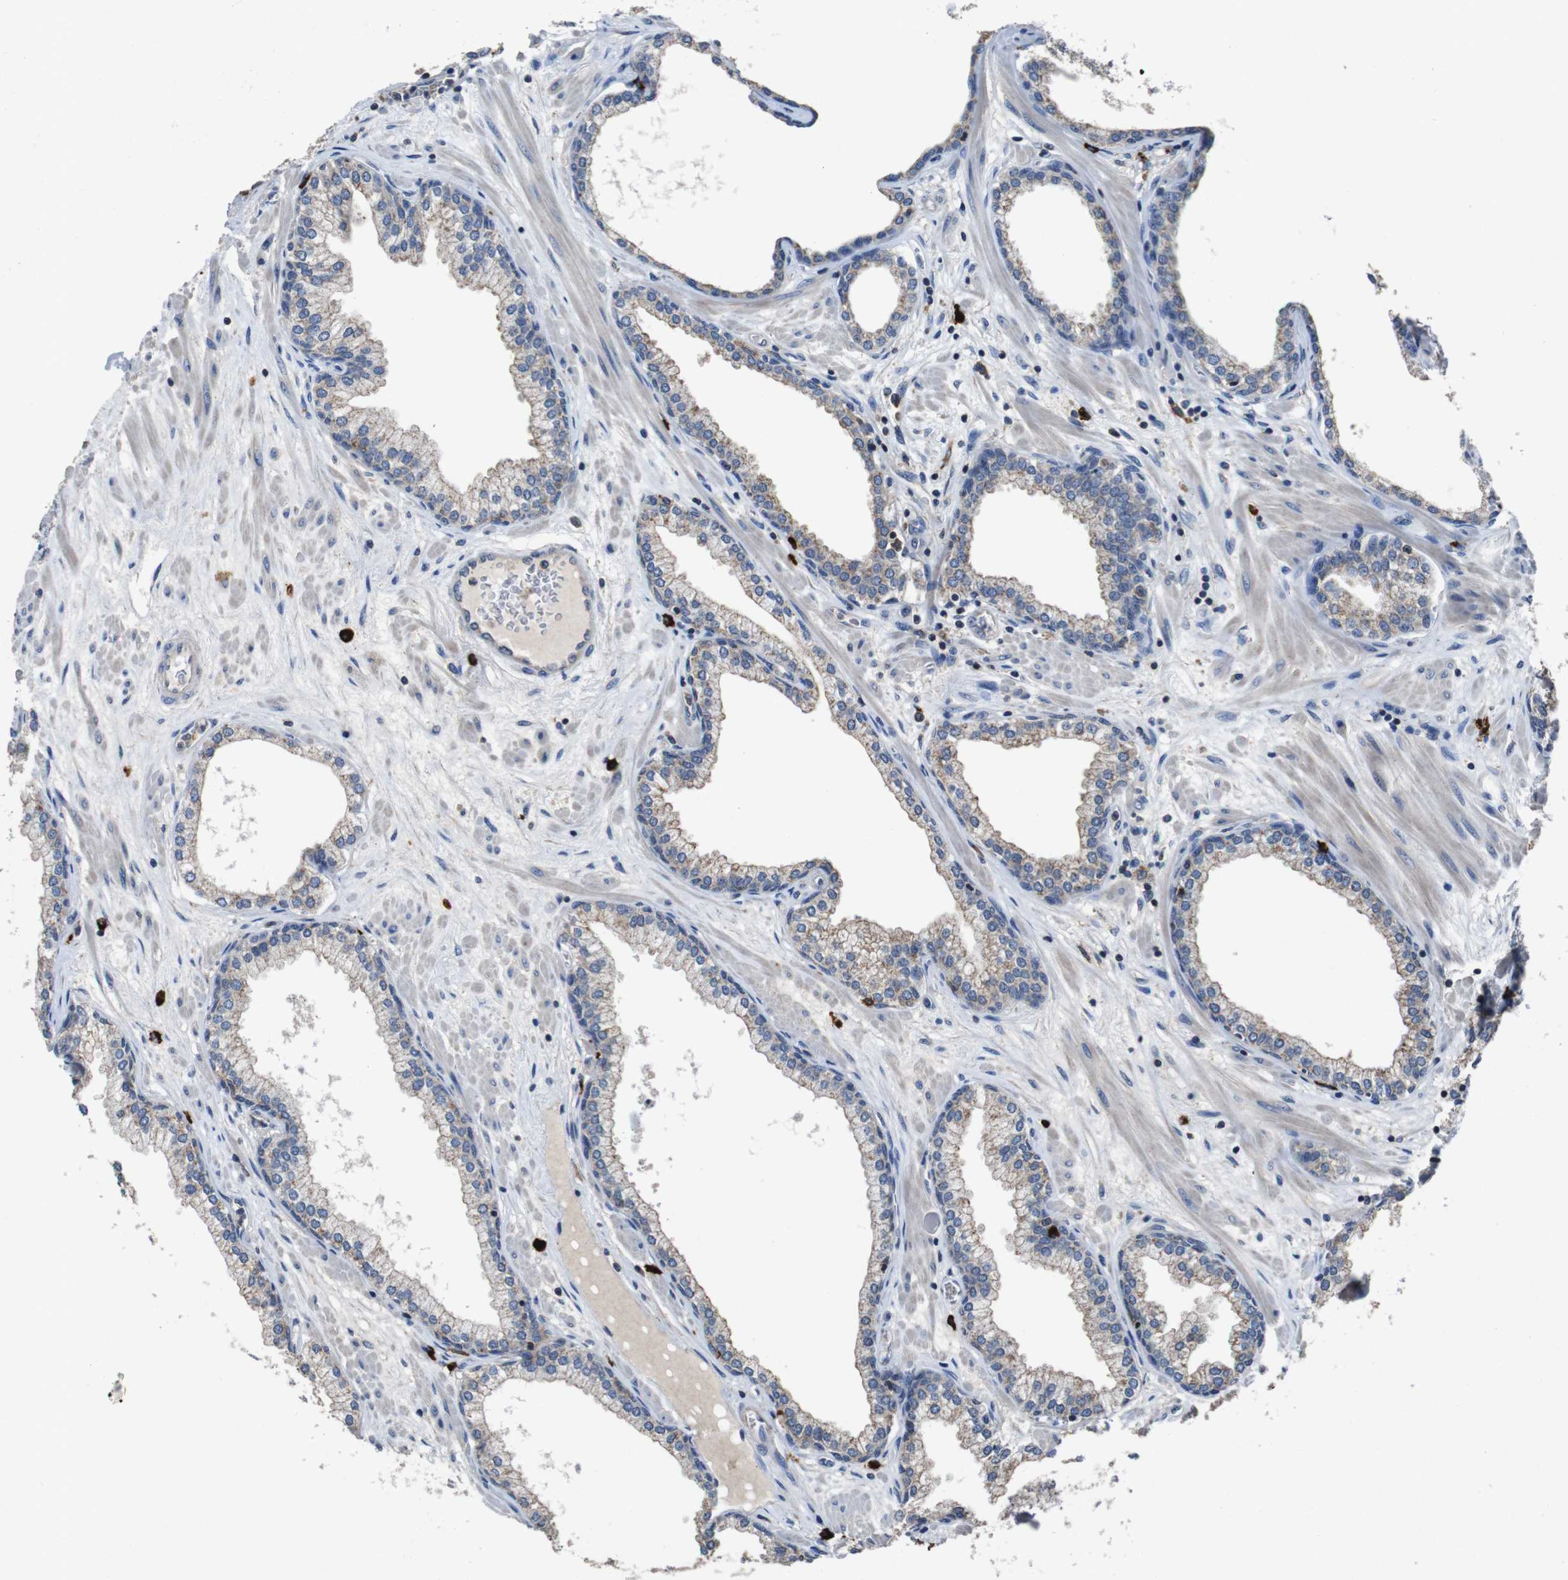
{"staining": {"intensity": "weak", "quantity": ">75%", "location": "cytoplasmic/membranous"}, "tissue": "prostate", "cell_type": "Glandular cells", "image_type": "normal", "snomed": [{"axis": "morphology", "description": "Normal tissue, NOS"}, {"axis": "morphology", "description": "Urothelial carcinoma, Low grade"}, {"axis": "topography", "description": "Urinary bladder"}, {"axis": "topography", "description": "Prostate"}], "caption": "This photomicrograph exhibits immunohistochemistry (IHC) staining of unremarkable human prostate, with low weak cytoplasmic/membranous positivity in approximately >75% of glandular cells.", "gene": "GLIPR1", "patient": {"sex": "male", "age": 60}}